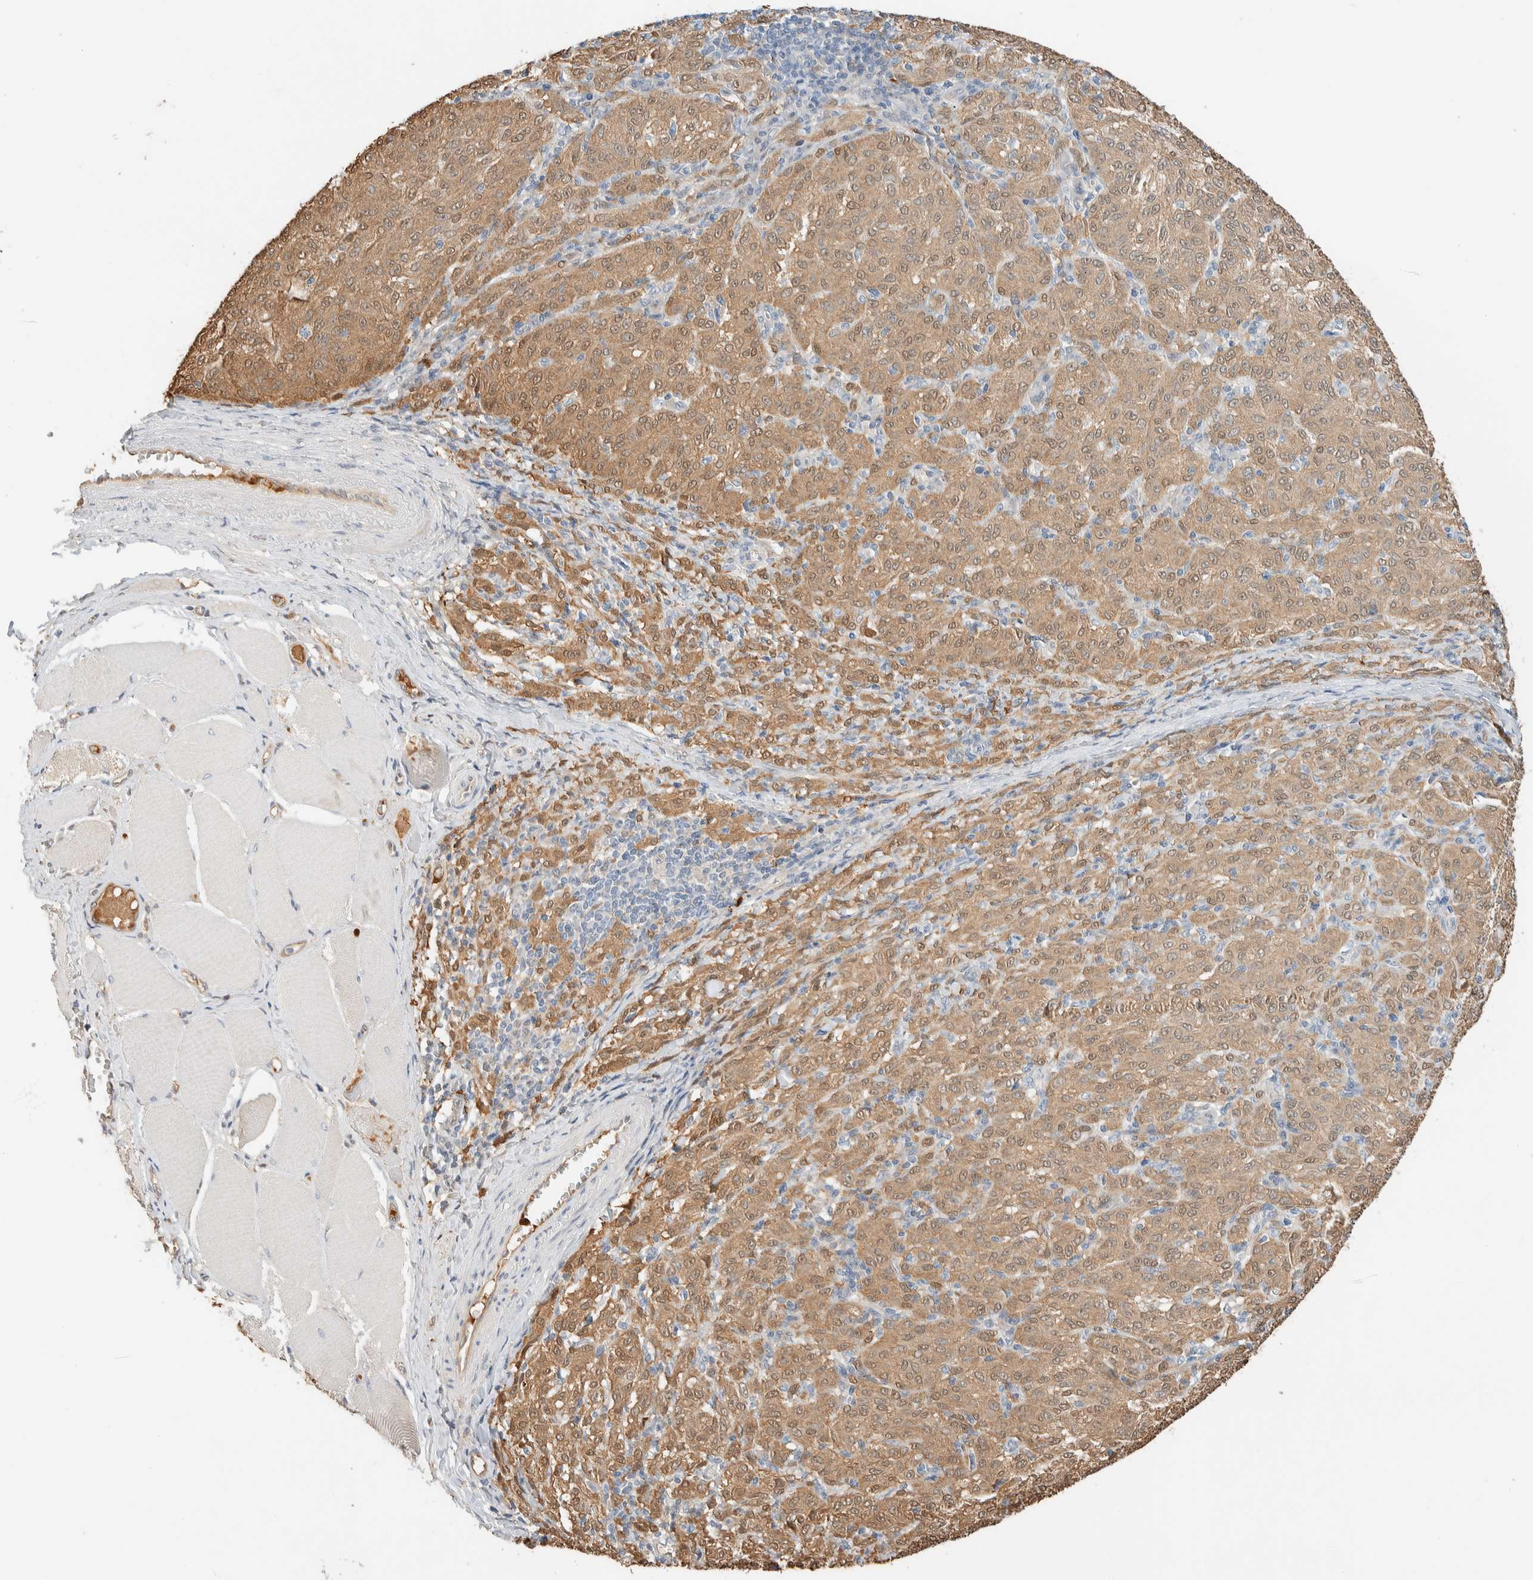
{"staining": {"intensity": "weak", "quantity": ">75%", "location": "cytoplasmic/membranous,nuclear"}, "tissue": "melanoma", "cell_type": "Tumor cells", "image_type": "cancer", "snomed": [{"axis": "morphology", "description": "Malignant melanoma, NOS"}, {"axis": "topography", "description": "Skin"}], "caption": "Protein analysis of malignant melanoma tissue demonstrates weak cytoplasmic/membranous and nuclear expression in about >75% of tumor cells.", "gene": "SETD4", "patient": {"sex": "female", "age": 72}}